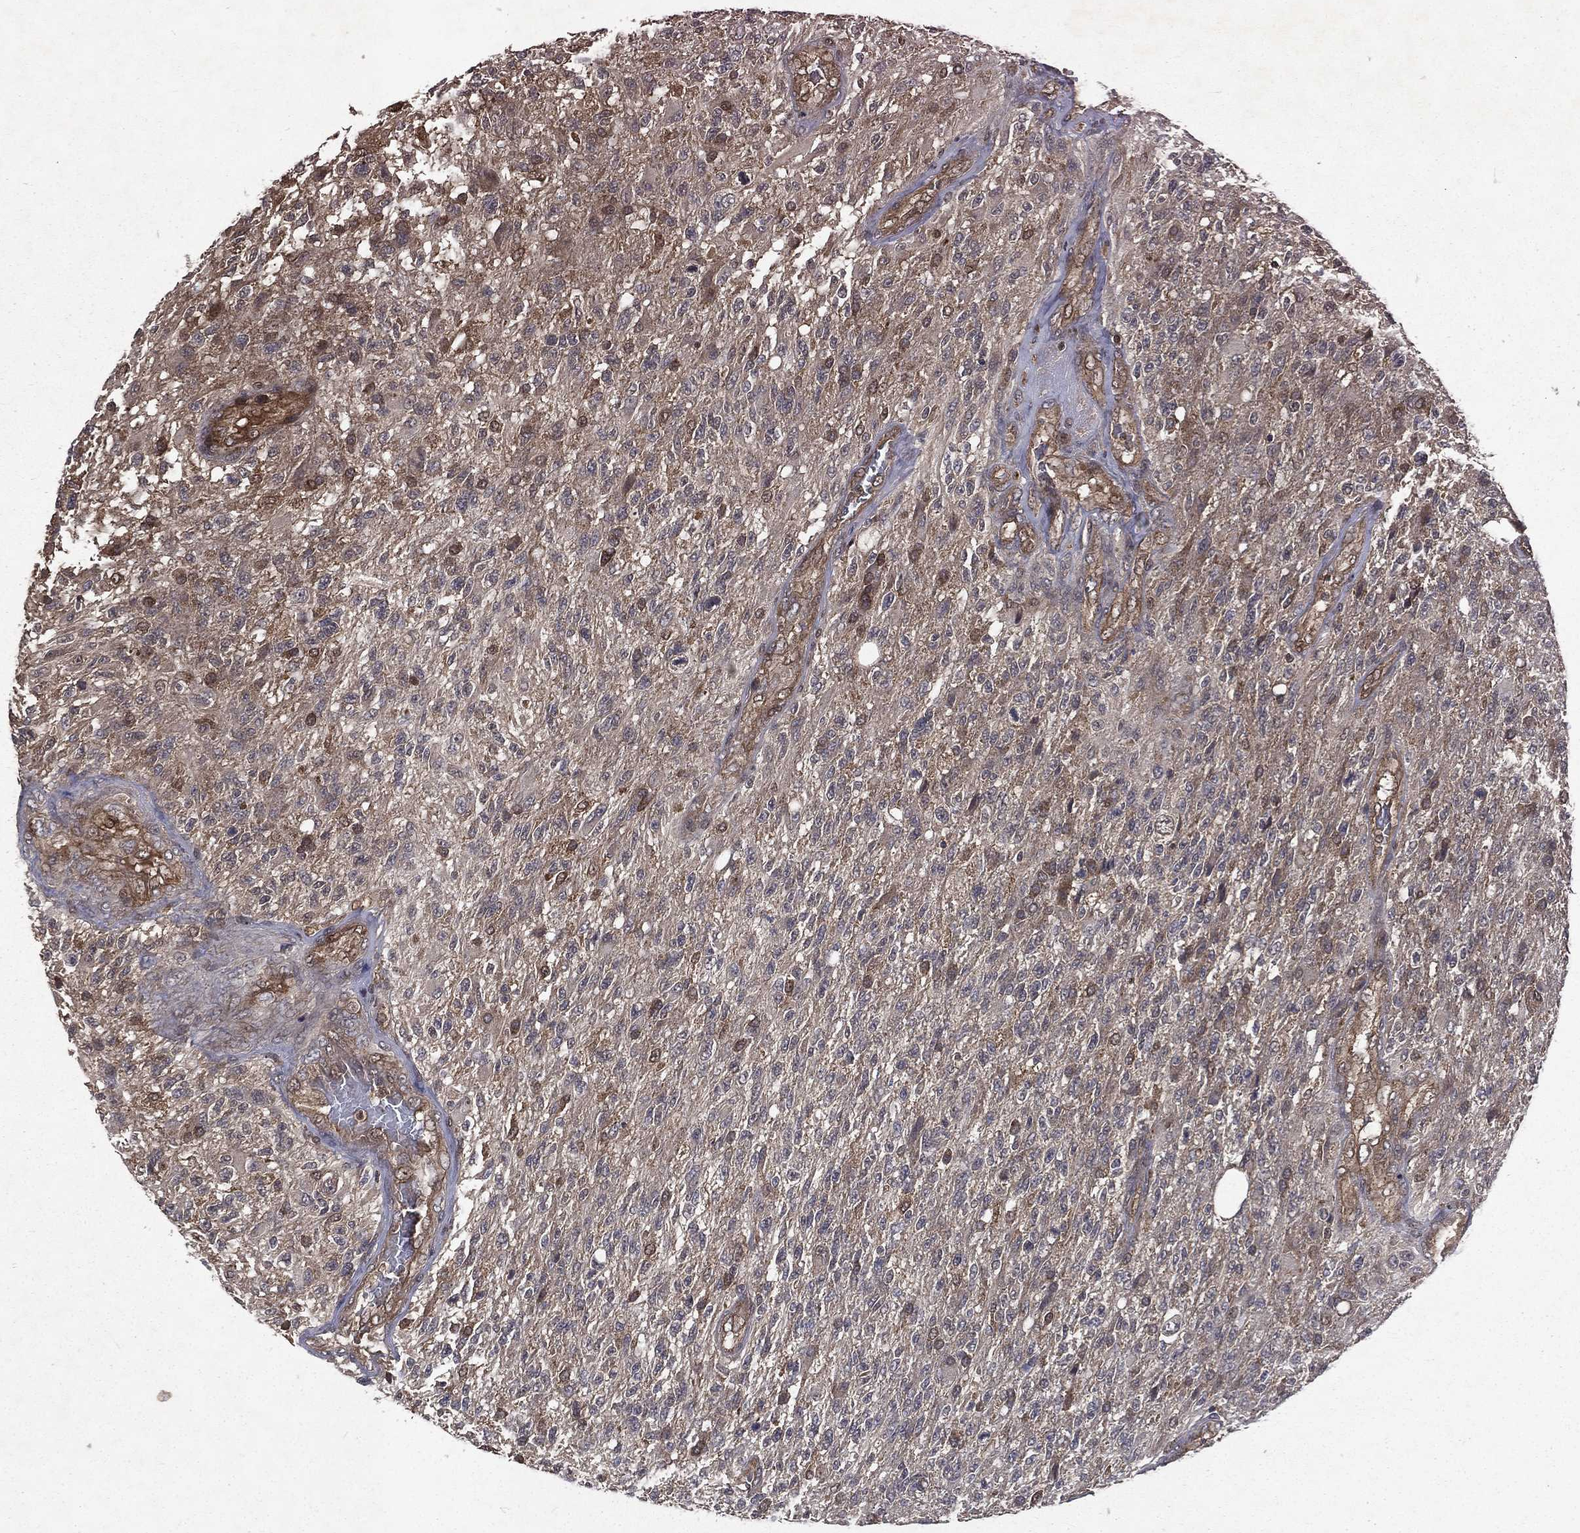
{"staining": {"intensity": "negative", "quantity": "none", "location": "none"}, "tissue": "glioma", "cell_type": "Tumor cells", "image_type": "cancer", "snomed": [{"axis": "morphology", "description": "Glioma, malignant, High grade"}, {"axis": "topography", "description": "Brain"}], "caption": "Tumor cells are negative for brown protein staining in malignant high-grade glioma. Nuclei are stained in blue.", "gene": "FGD1", "patient": {"sex": "male", "age": 56}}